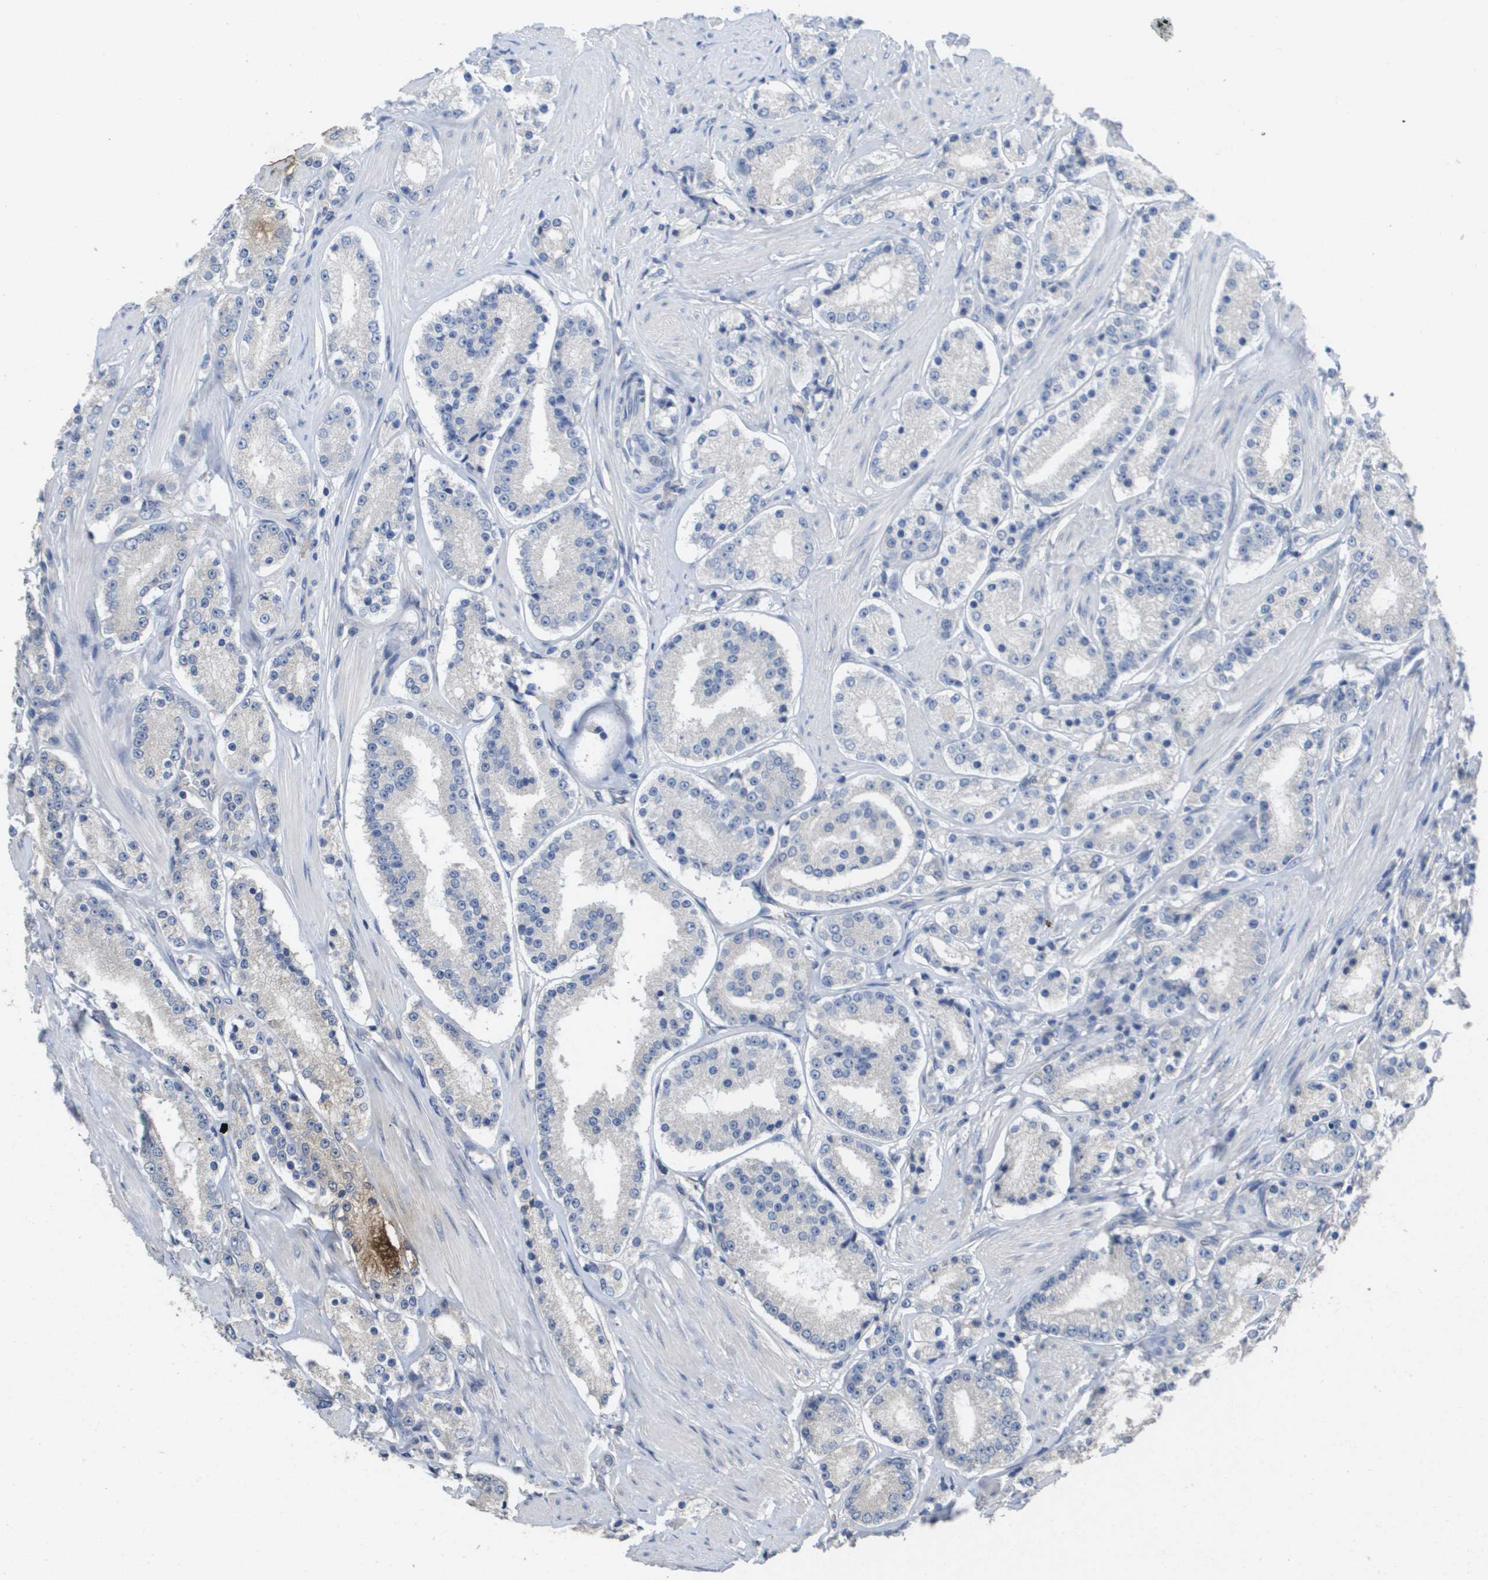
{"staining": {"intensity": "negative", "quantity": "none", "location": "none"}, "tissue": "prostate cancer", "cell_type": "Tumor cells", "image_type": "cancer", "snomed": [{"axis": "morphology", "description": "Adenocarcinoma, Low grade"}, {"axis": "topography", "description": "Prostate"}], "caption": "An IHC histopathology image of low-grade adenocarcinoma (prostate) is shown. There is no staining in tumor cells of low-grade adenocarcinoma (prostate). The staining is performed using DAB brown chromogen with nuclei counter-stained in using hematoxylin.", "gene": "CA9", "patient": {"sex": "male", "age": 63}}